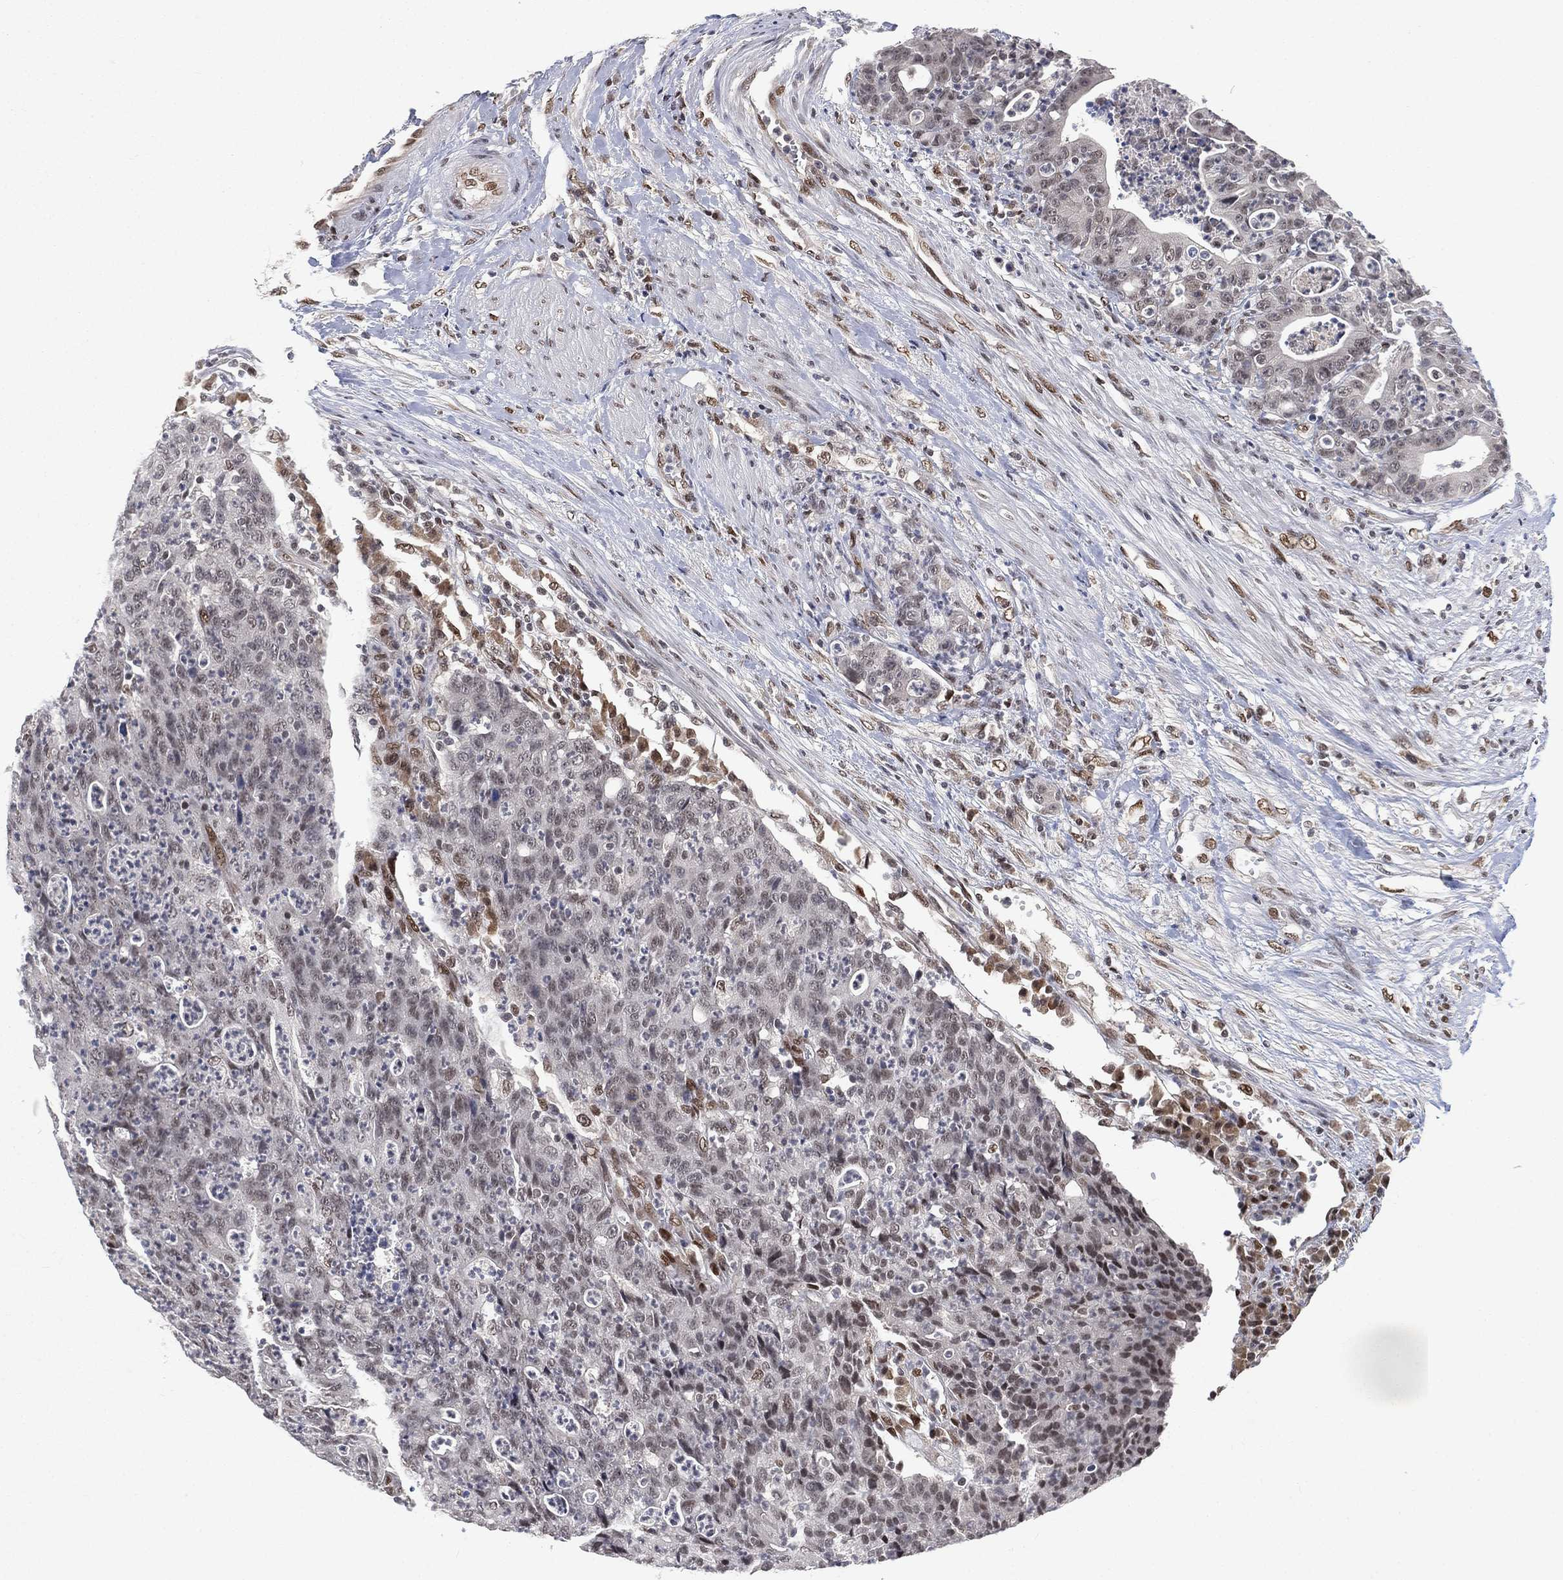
{"staining": {"intensity": "negative", "quantity": "none", "location": "none"}, "tissue": "colorectal cancer", "cell_type": "Tumor cells", "image_type": "cancer", "snomed": [{"axis": "morphology", "description": "Adenocarcinoma, NOS"}, {"axis": "topography", "description": "Colon"}], "caption": "Immunohistochemical staining of human colorectal adenocarcinoma exhibits no significant expression in tumor cells. (Immunohistochemistry (ihc), brightfield microscopy, high magnification).", "gene": "YLPM1", "patient": {"sex": "male", "age": 70}}